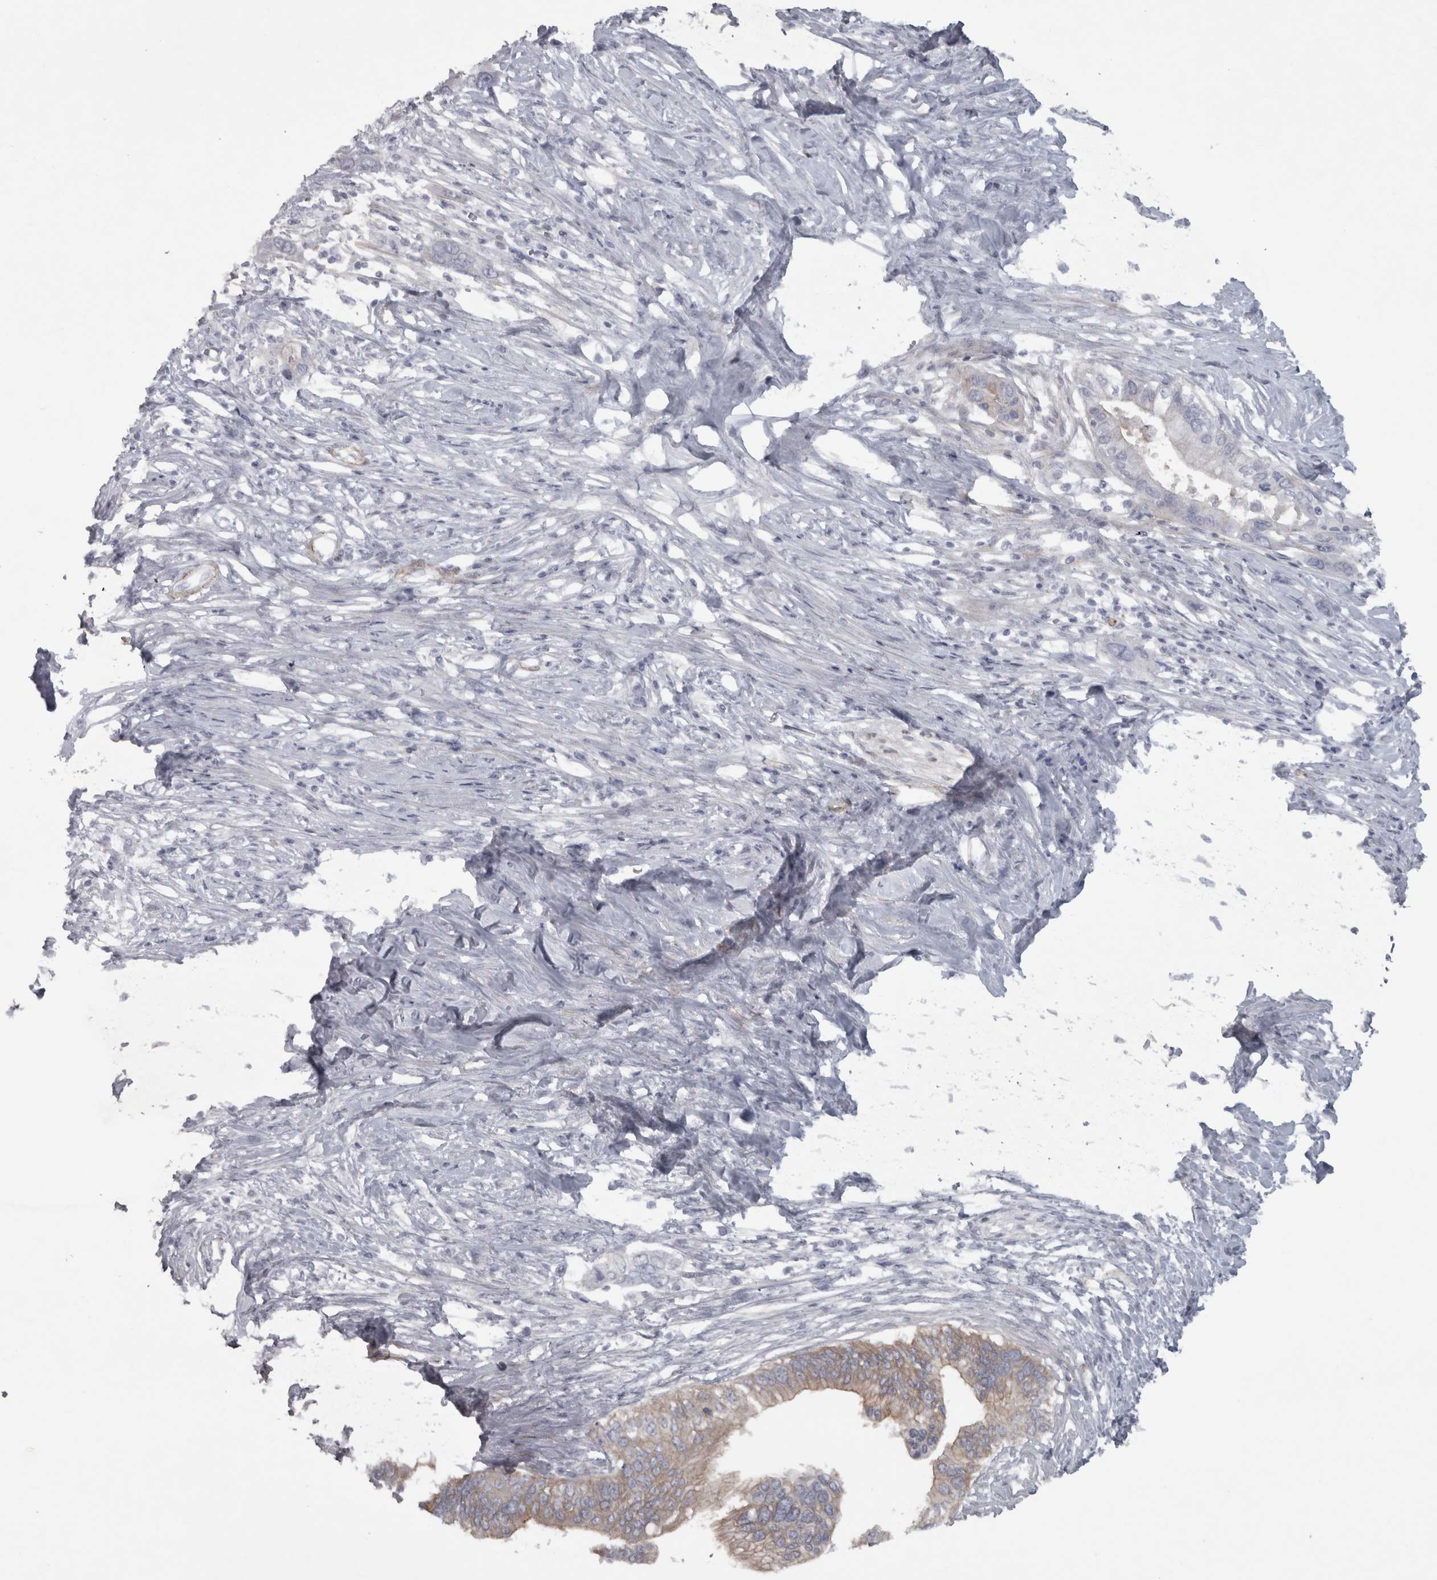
{"staining": {"intensity": "weak", "quantity": "25%-75%", "location": "cytoplasmic/membranous"}, "tissue": "pancreatic cancer", "cell_type": "Tumor cells", "image_type": "cancer", "snomed": [{"axis": "morphology", "description": "Normal tissue, NOS"}, {"axis": "morphology", "description": "Adenocarcinoma, NOS"}, {"axis": "topography", "description": "Pancreas"}, {"axis": "topography", "description": "Peripheral nerve tissue"}], "caption": "A high-resolution image shows IHC staining of pancreatic adenocarcinoma, which demonstrates weak cytoplasmic/membranous positivity in about 25%-75% of tumor cells. The protein of interest is stained brown, and the nuclei are stained in blue (DAB (3,3'-diaminobenzidine) IHC with brightfield microscopy, high magnification).", "gene": "PPP1R12B", "patient": {"sex": "male", "age": 59}}